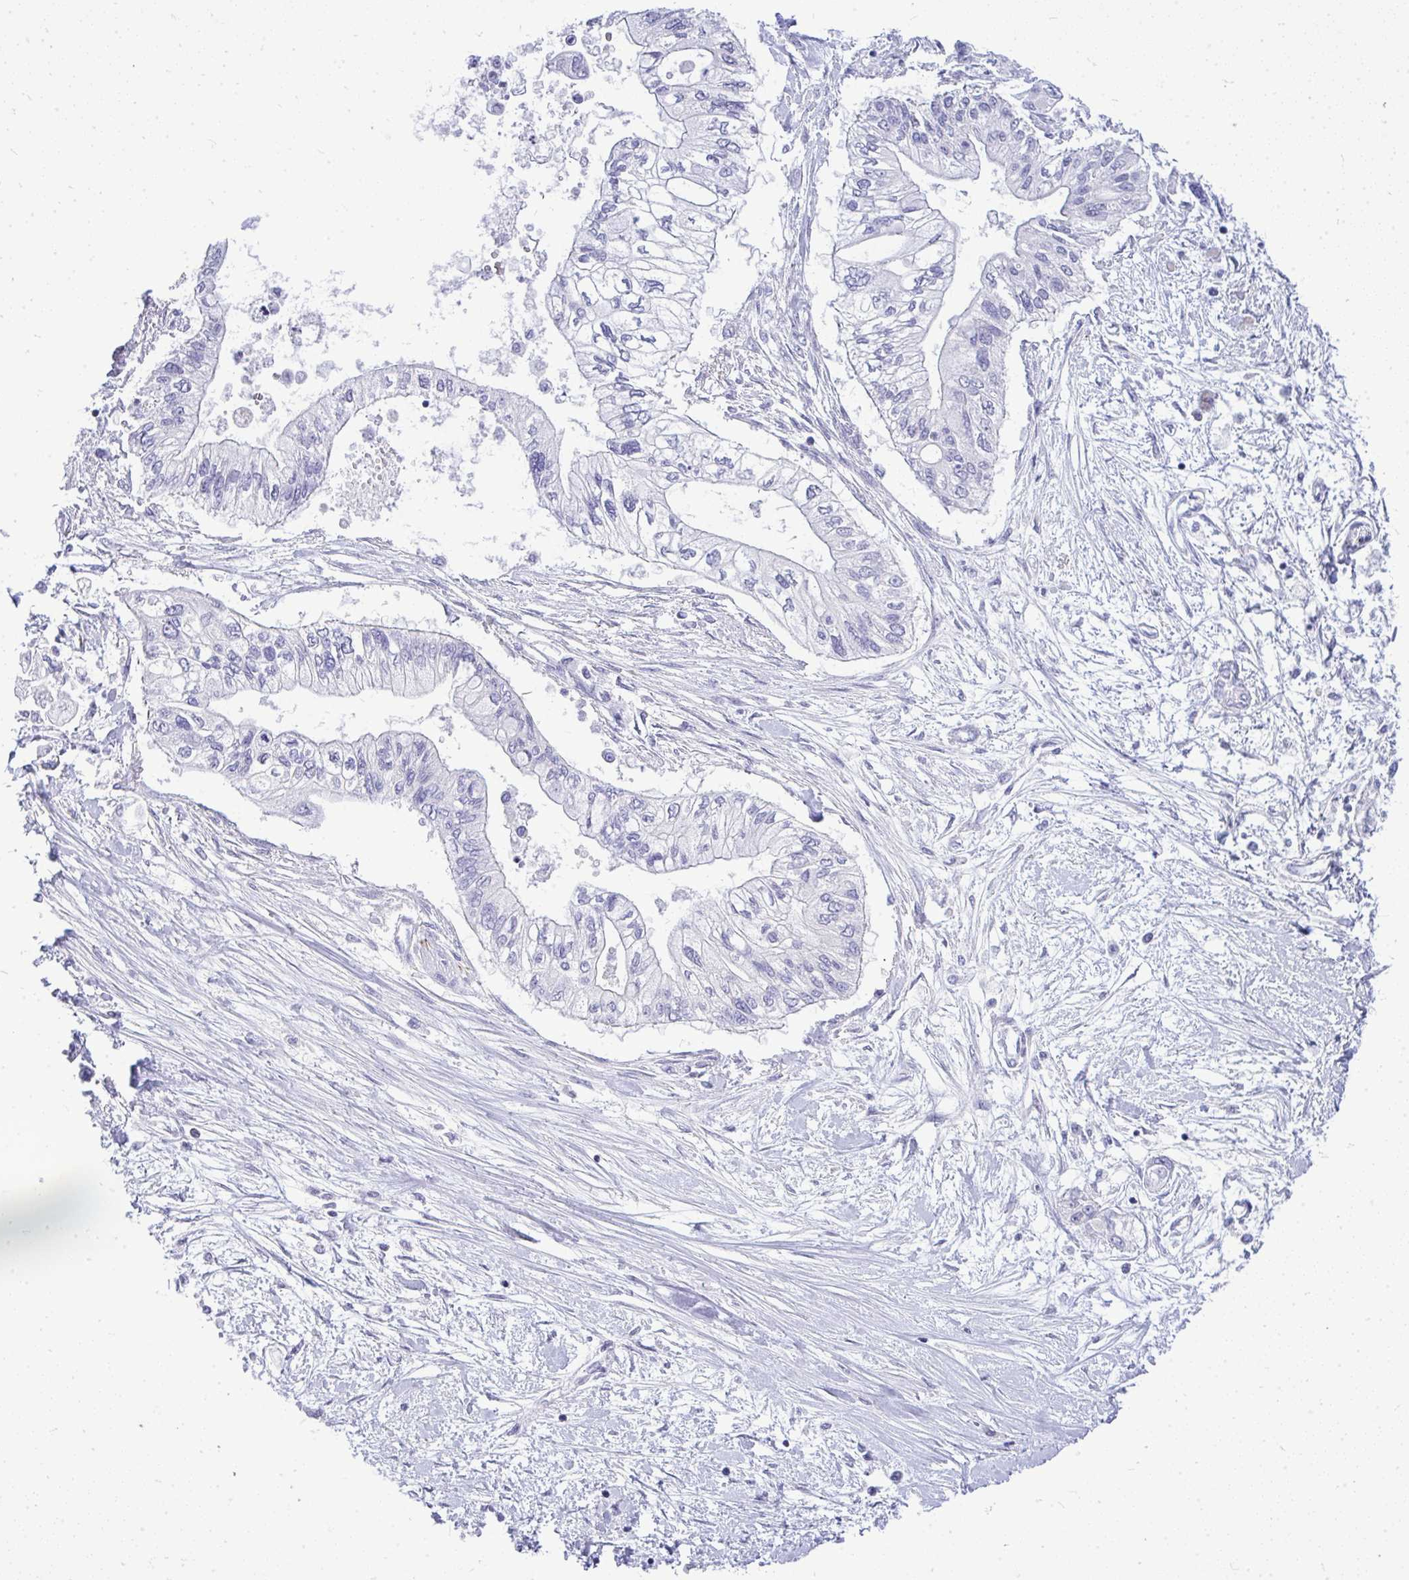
{"staining": {"intensity": "negative", "quantity": "none", "location": "none"}, "tissue": "pancreatic cancer", "cell_type": "Tumor cells", "image_type": "cancer", "snomed": [{"axis": "morphology", "description": "Adenocarcinoma, NOS"}, {"axis": "topography", "description": "Pancreas"}], "caption": "Immunohistochemistry photomicrograph of human pancreatic cancer (adenocarcinoma) stained for a protein (brown), which demonstrates no expression in tumor cells.", "gene": "OR8D1", "patient": {"sex": "female", "age": 77}}